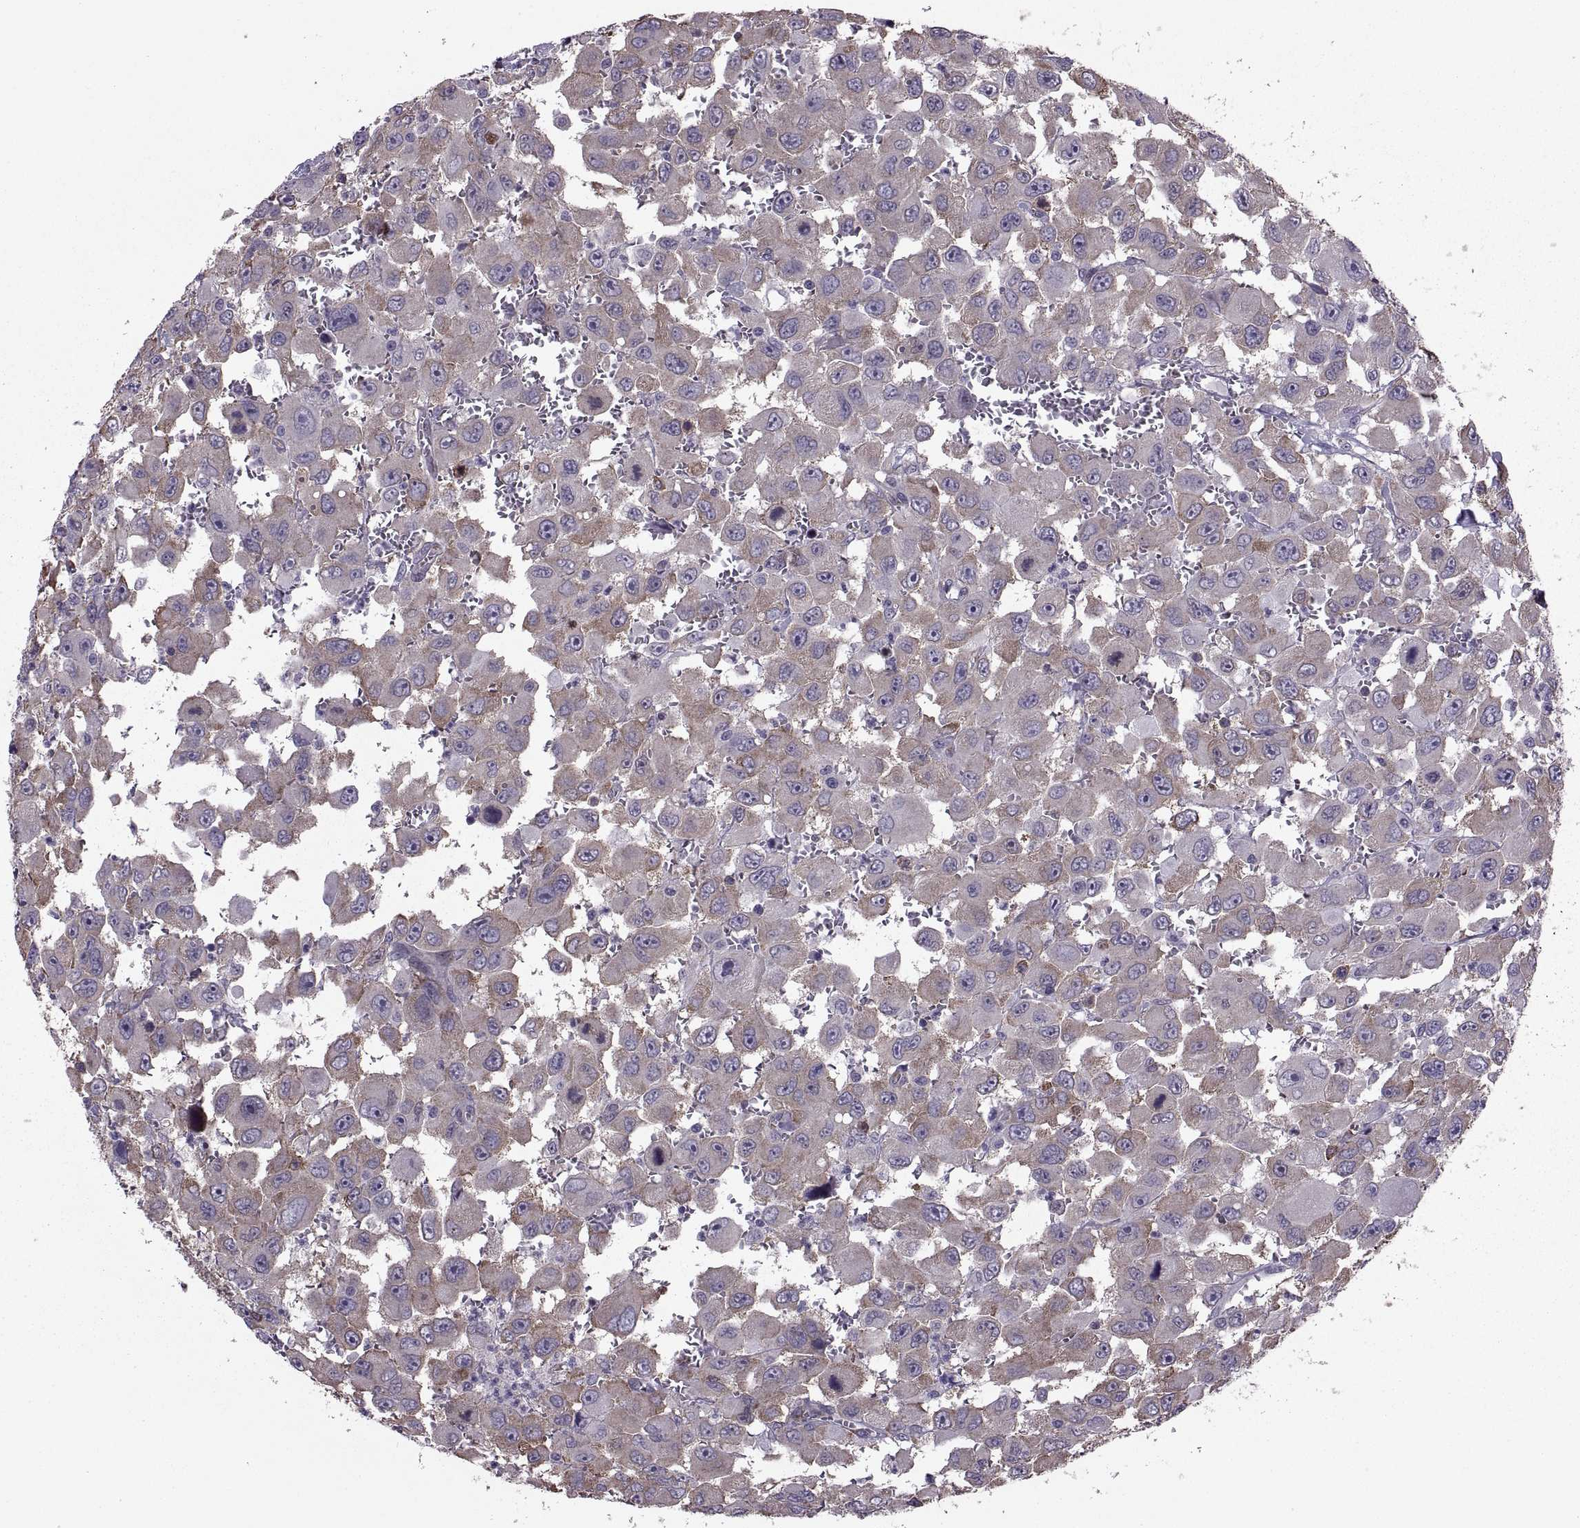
{"staining": {"intensity": "weak", "quantity": ">75%", "location": "cytoplasmic/membranous"}, "tissue": "head and neck cancer", "cell_type": "Tumor cells", "image_type": "cancer", "snomed": [{"axis": "morphology", "description": "Squamous cell carcinoma, NOS"}, {"axis": "morphology", "description": "Squamous cell carcinoma, metastatic, NOS"}, {"axis": "topography", "description": "Oral tissue"}, {"axis": "topography", "description": "Head-Neck"}], "caption": "Immunohistochemistry of human head and neck cancer reveals low levels of weak cytoplasmic/membranous staining in approximately >75% of tumor cells.", "gene": "PABPC1", "patient": {"sex": "female", "age": 85}}